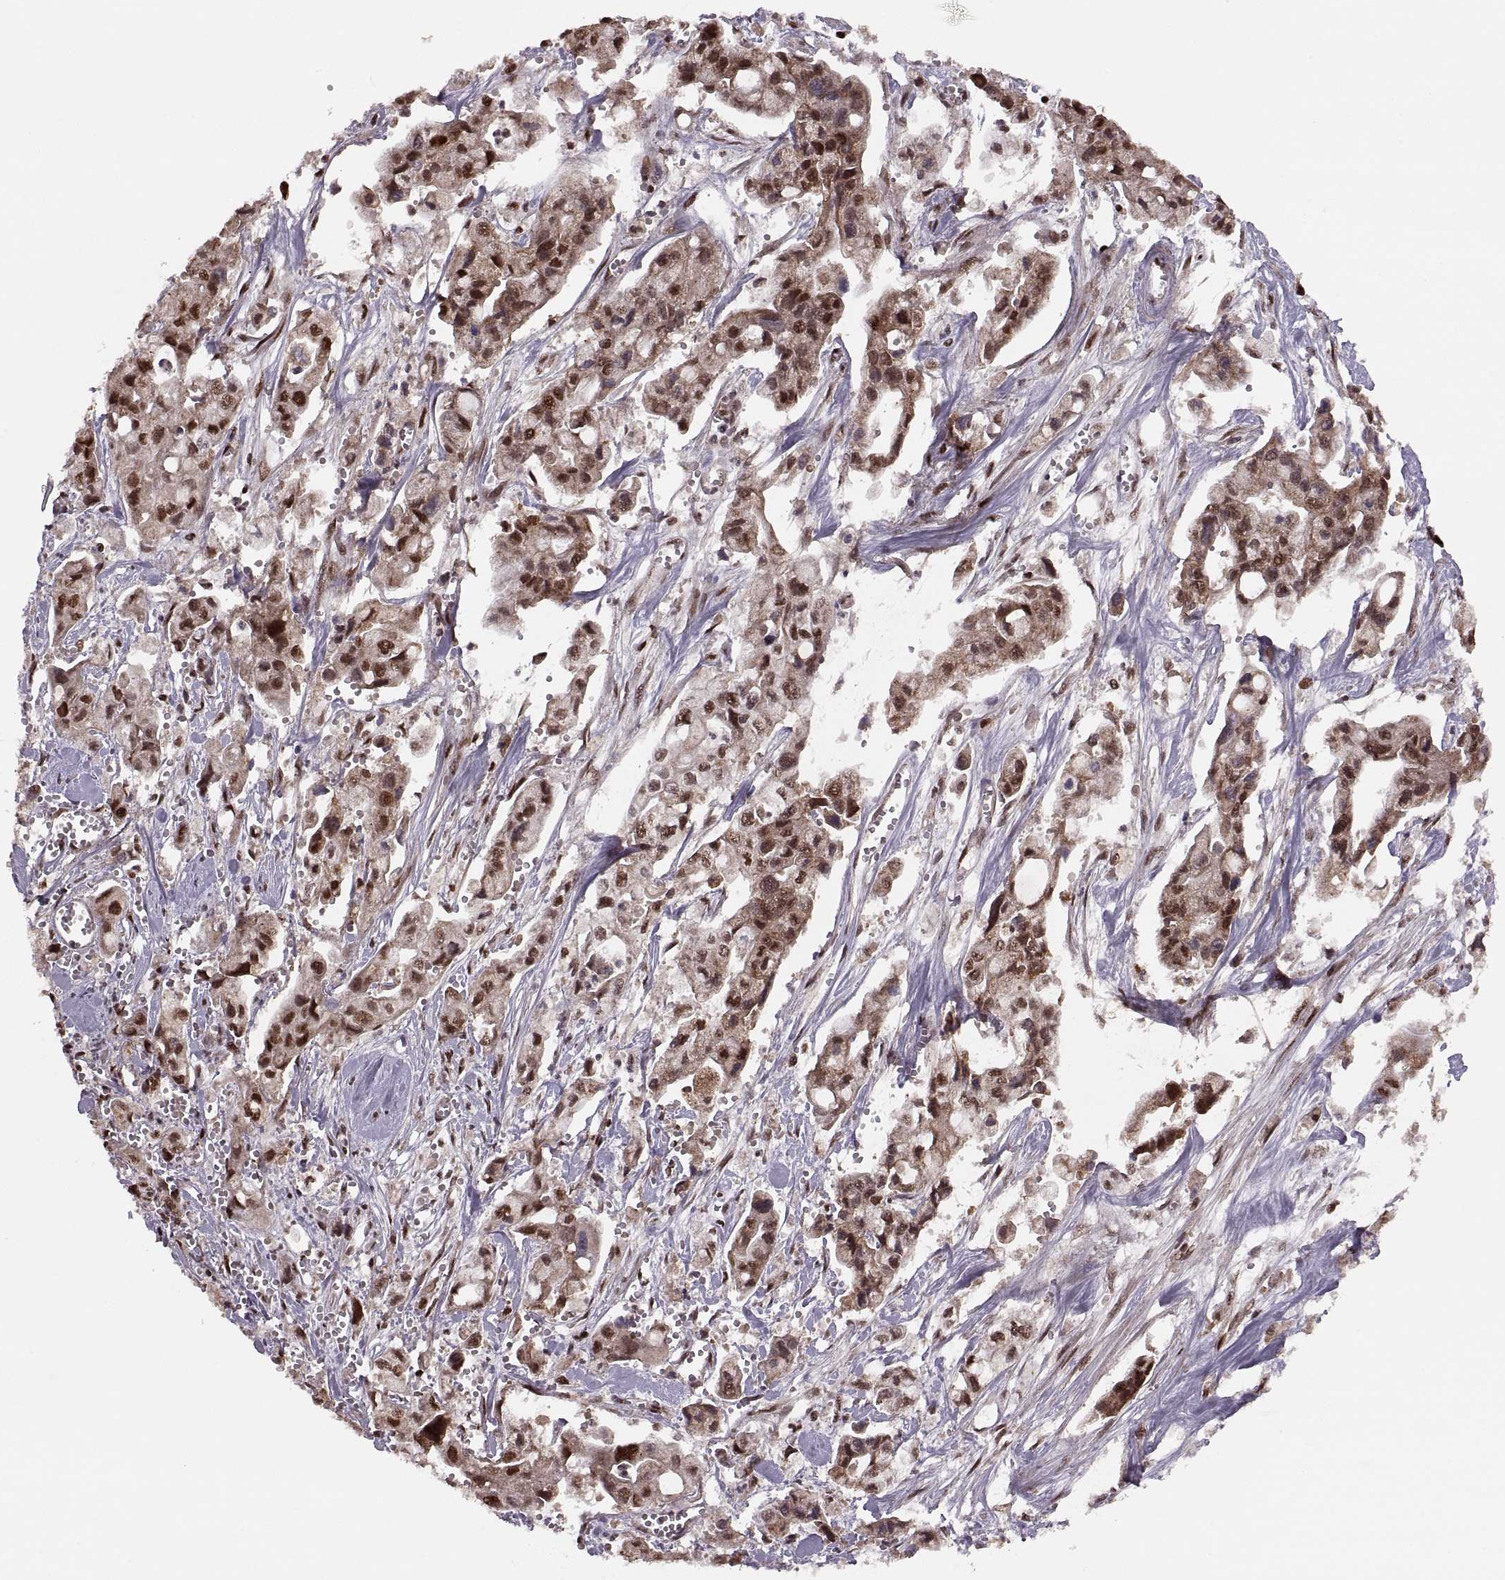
{"staining": {"intensity": "moderate", "quantity": "25%-75%", "location": "cytoplasmic/membranous,nuclear"}, "tissue": "pancreatic cancer", "cell_type": "Tumor cells", "image_type": "cancer", "snomed": [{"axis": "morphology", "description": "Adenocarcinoma, NOS"}, {"axis": "topography", "description": "Pancreas"}], "caption": "DAB immunohistochemical staining of pancreatic cancer (adenocarcinoma) exhibits moderate cytoplasmic/membranous and nuclear protein positivity in about 25%-75% of tumor cells.", "gene": "RFT1", "patient": {"sex": "male", "age": 70}}